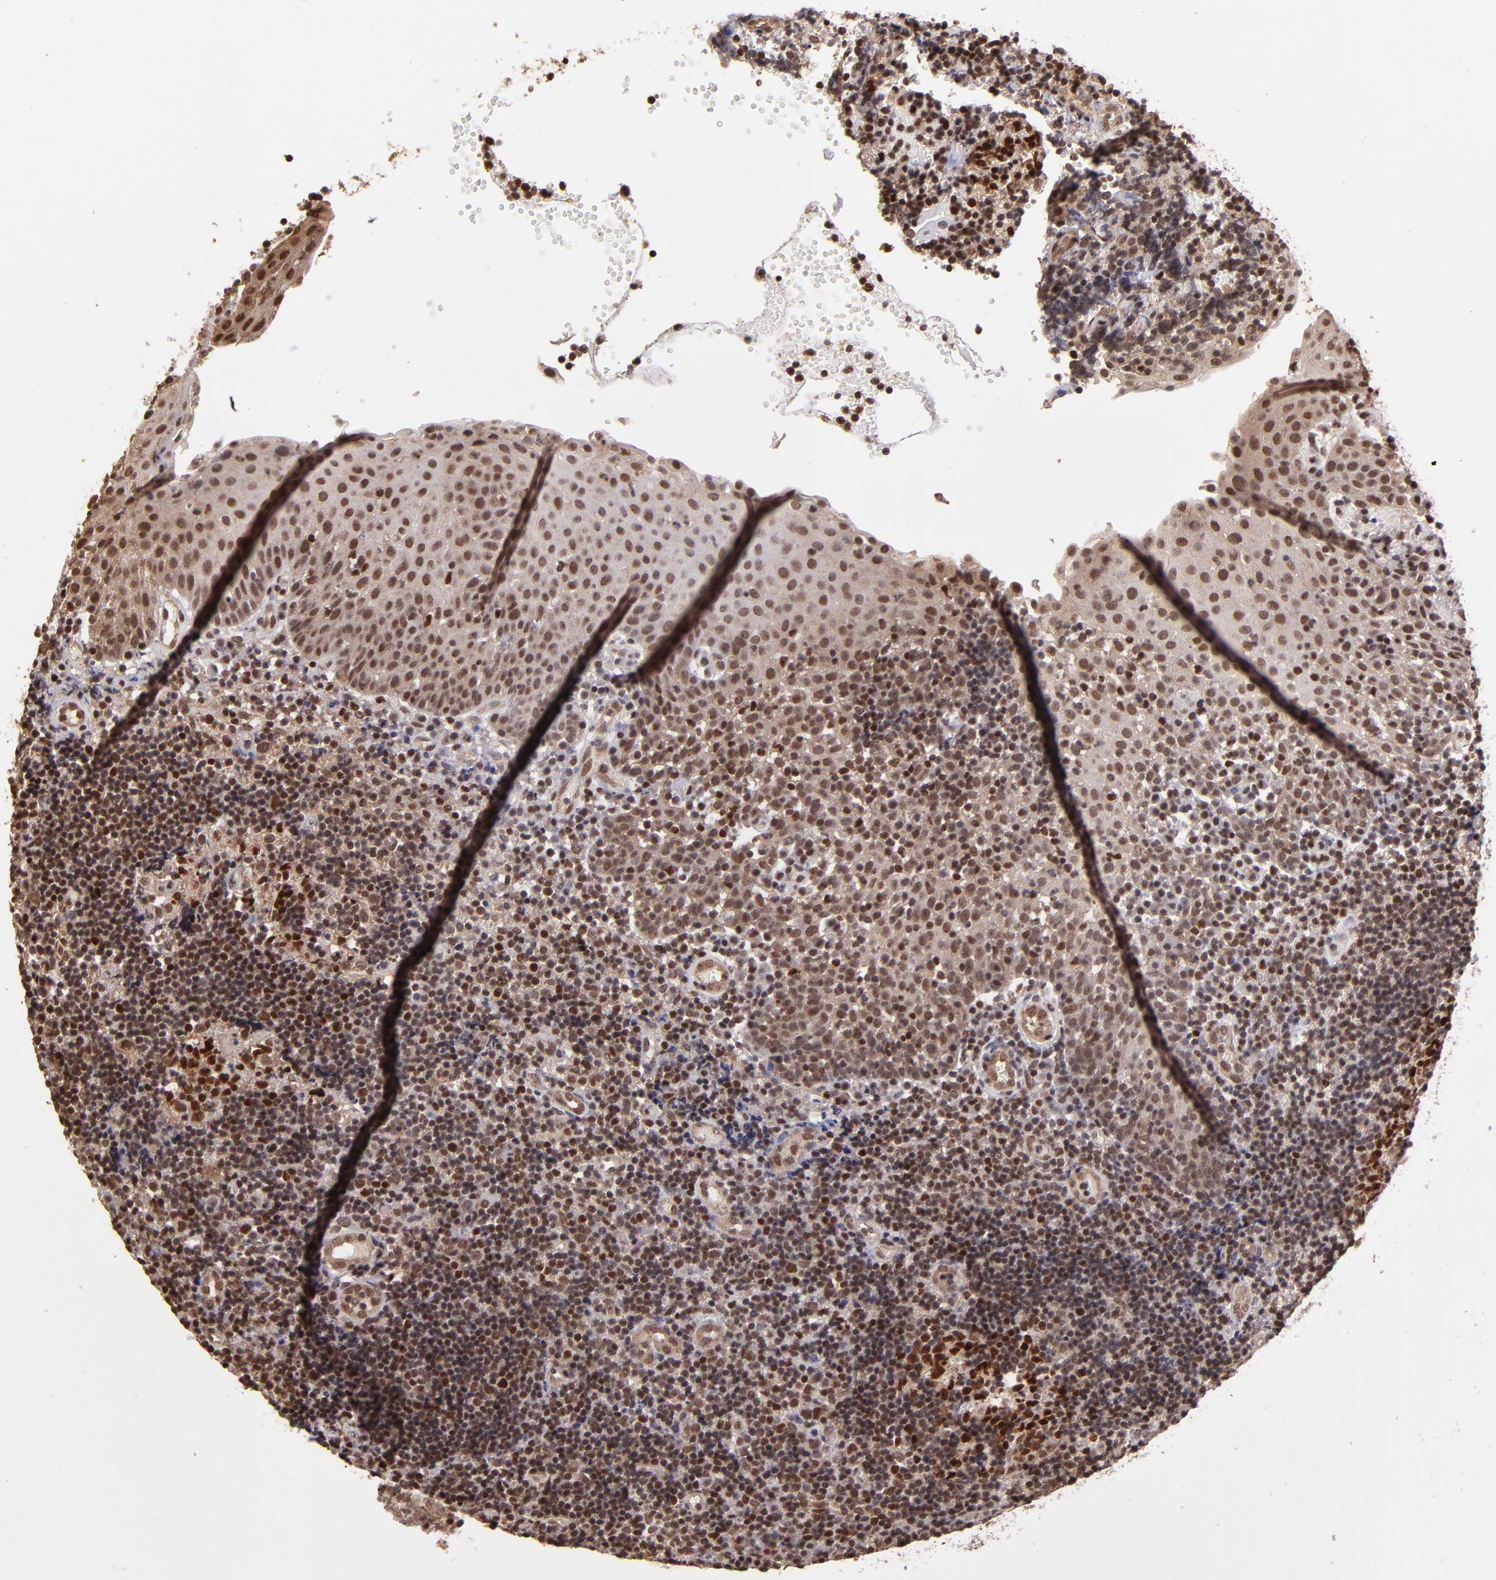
{"staining": {"intensity": "moderate", "quantity": ">75%", "location": "nuclear"}, "tissue": "tonsil", "cell_type": "Germinal center cells", "image_type": "normal", "snomed": [{"axis": "morphology", "description": "Normal tissue, NOS"}, {"axis": "topography", "description": "Tonsil"}], "caption": "DAB immunohistochemical staining of benign human tonsil exhibits moderate nuclear protein positivity in approximately >75% of germinal center cells. (Stains: DAB (3,3'-diaminobenzidine) in brown, nuclei in blue, Microscopy: brightfield microscopy at high magnification).", "gene": "TERF2", "patient": {"sex": "female", "age": 40}}